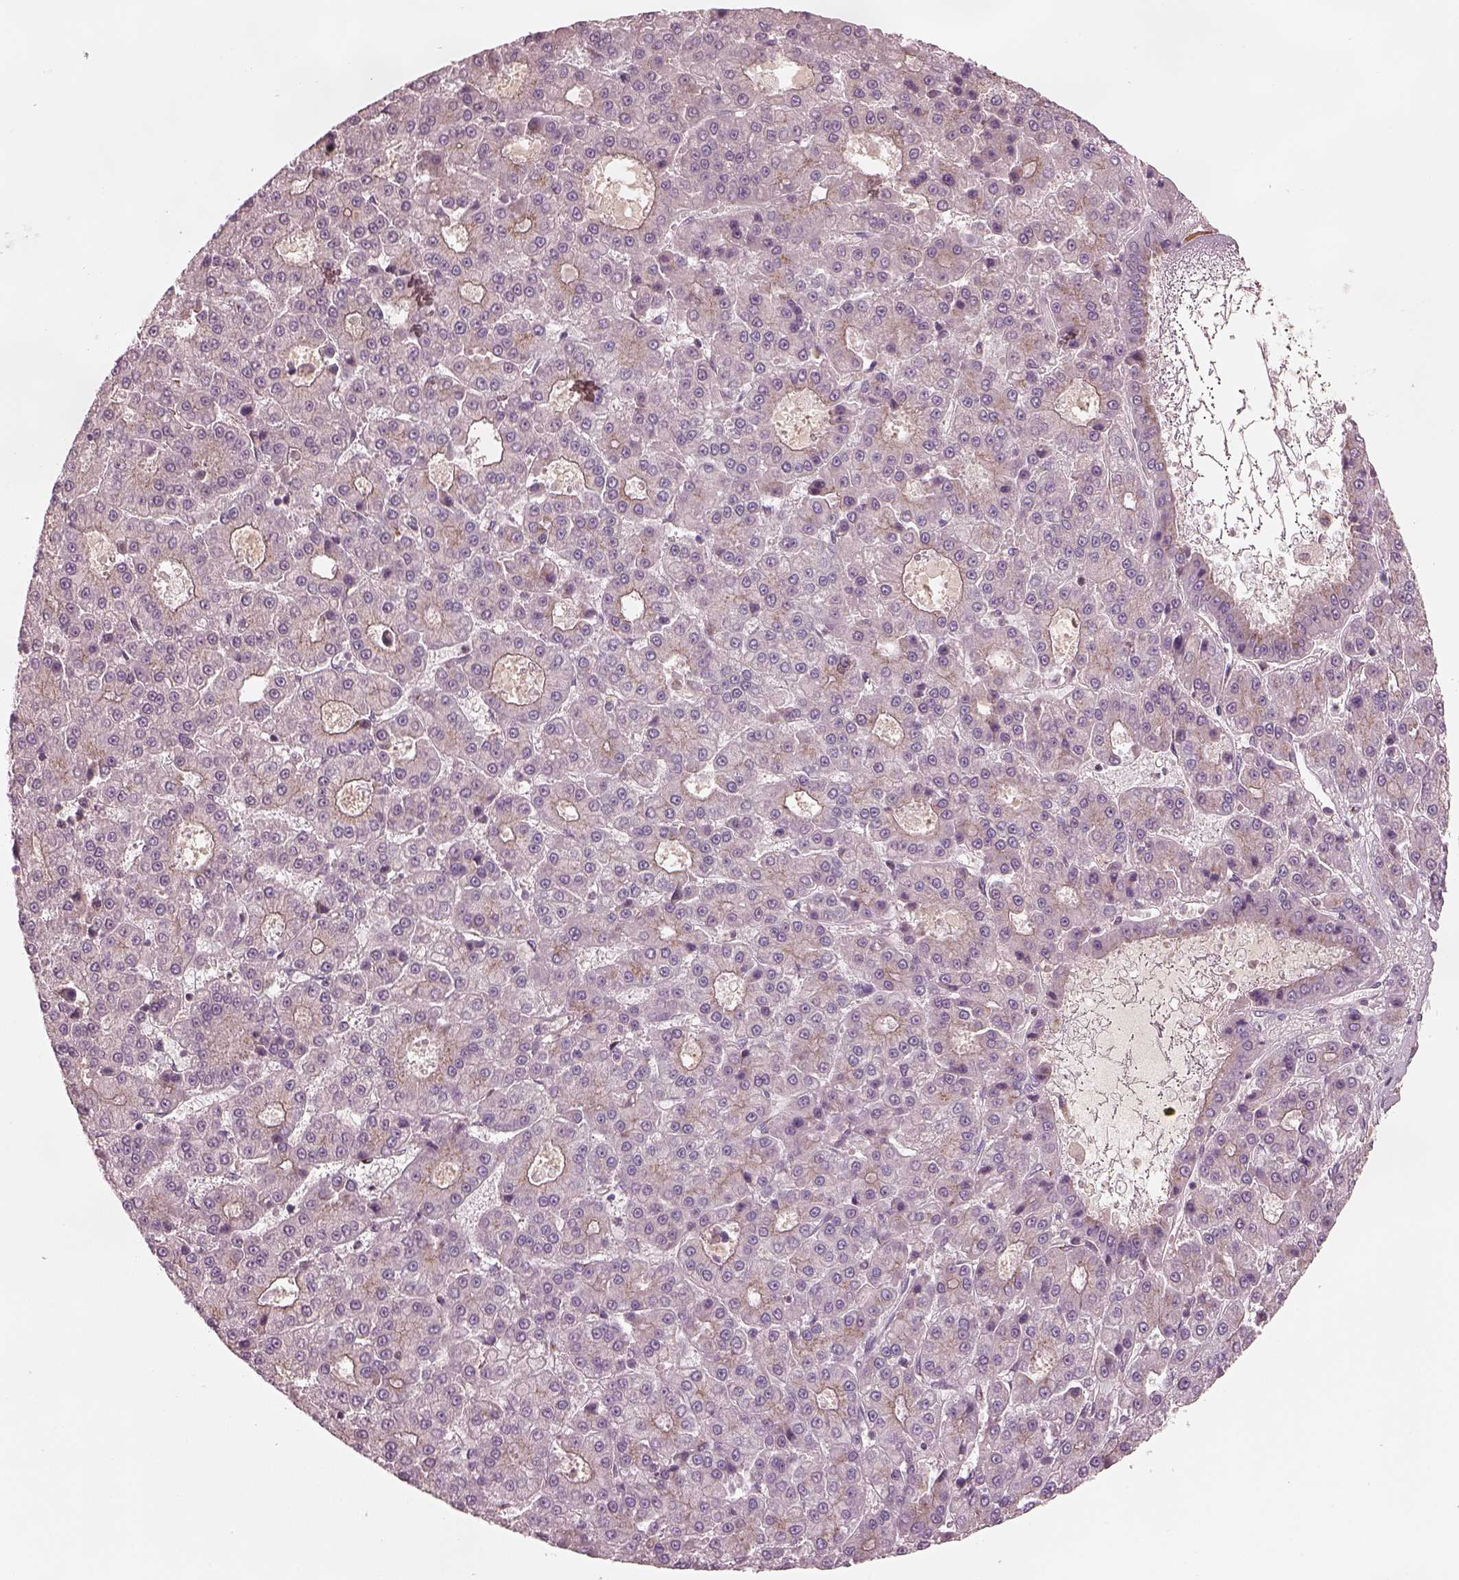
{"staining": {"intensity": "weak", "quantity": "<25%", "location": "cytoplasmic/membranous"}, "tissue": "liver cancer", "cell_type": "Tumor cells", "image_type": "cancer", "snomed": [{"axis": "morphology", "description": "Carcinoma, Hepatocellular, NOS"}, {"axis": "topography", "description": "Liver"}], "caption": "Immunohistochemistry histopathology image of liver cancer stained for a protein (brown), which demonstrates no expression in tumor cells. (DAB immunohistochemistry (IHC), high magnification).", "gene": "SDCBP2", "patient": {"sex": "male", "age": 70}}